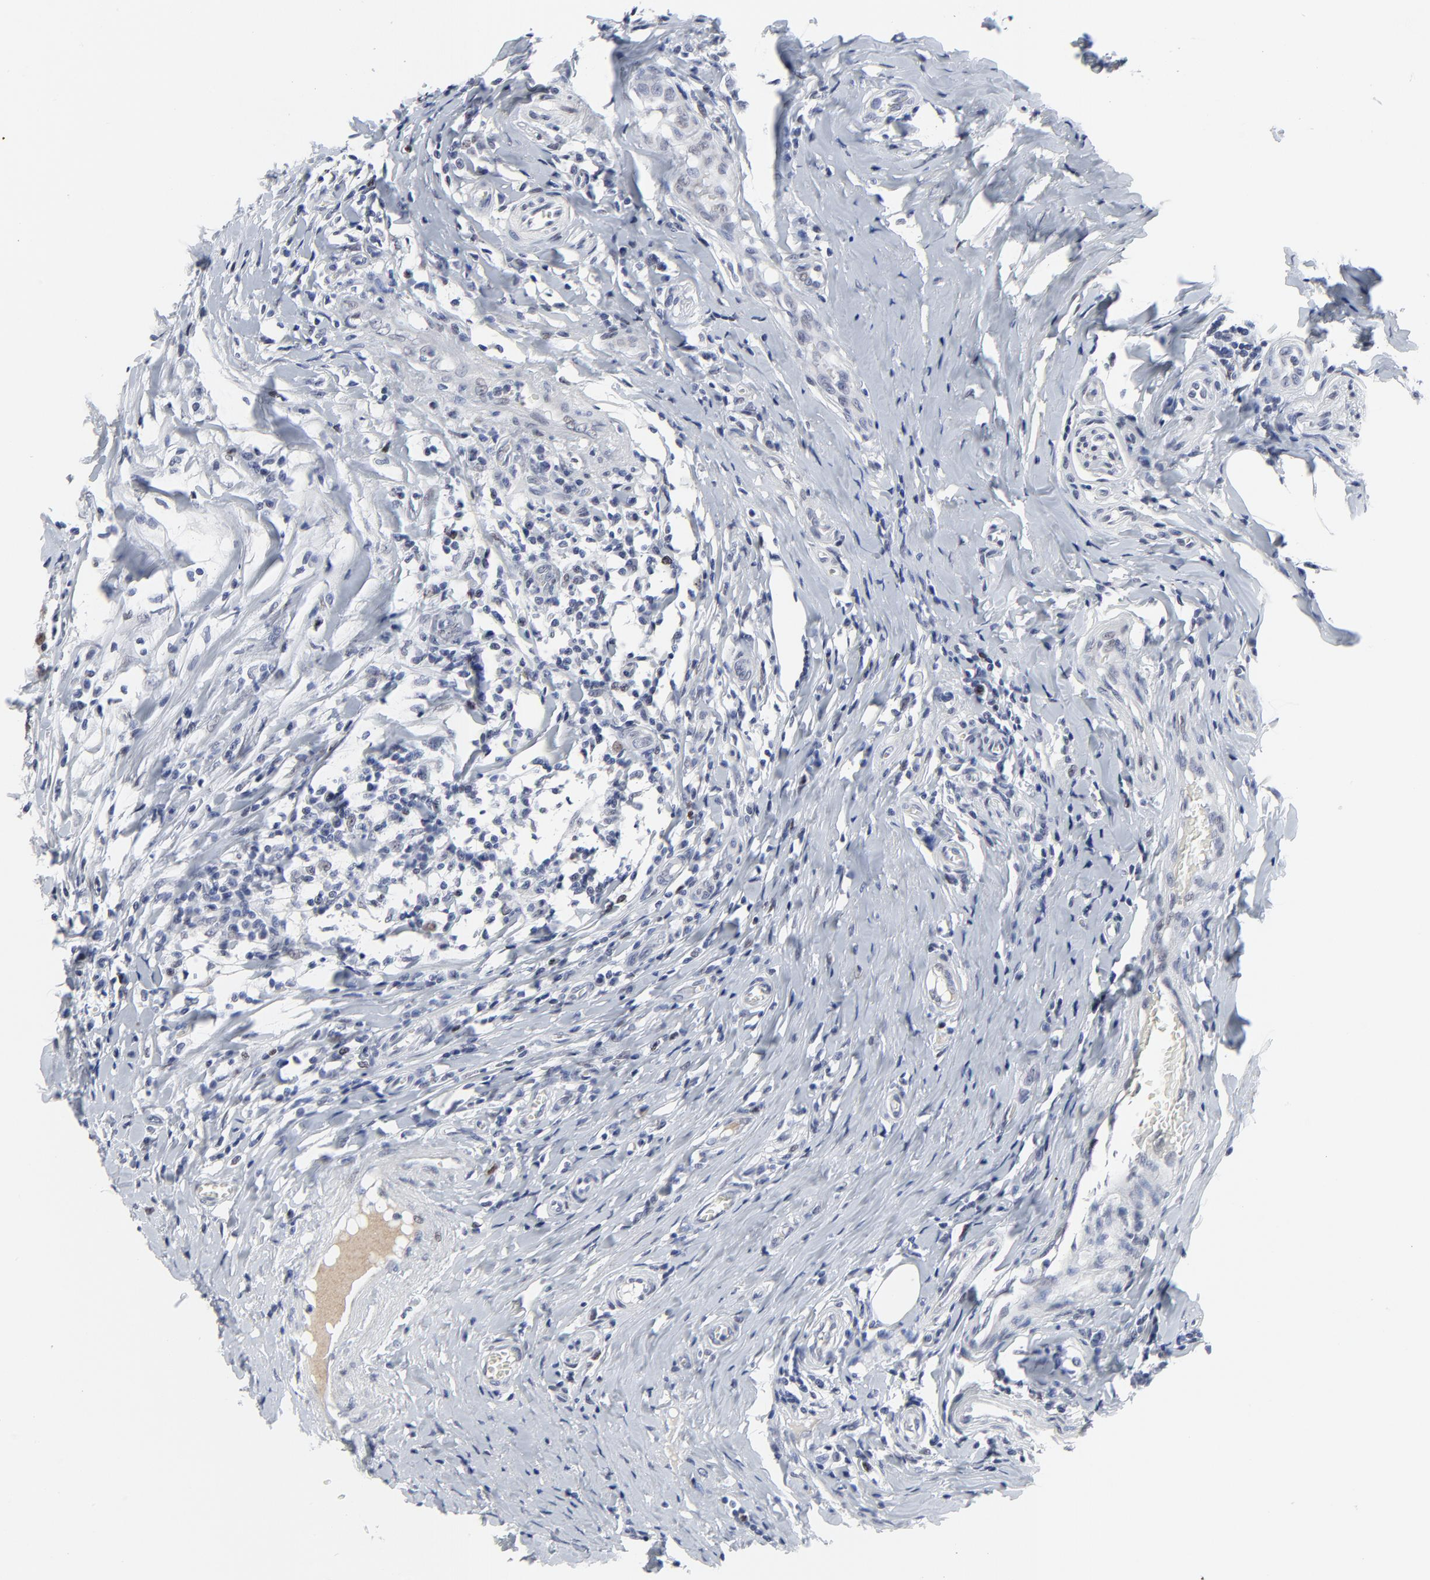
{"staining": {"intensity": "negative", "quantity": "none", "location": "none"}, "tissue": "testis cancer", "cell_type": "Tumor cells", "image_type": "cancer", "snomed": [{"axis": "morphology", "description": "Seminoma, NOS"}, {"axis": "topography", "description": "Testis"}], "caption": "This is a image of immunohistochemistry staining of testis cancer (seminoma), which shows no staining in tumor cells.", "gene": "ZNF589", "patient": {"sex": "male", "age": 24}}